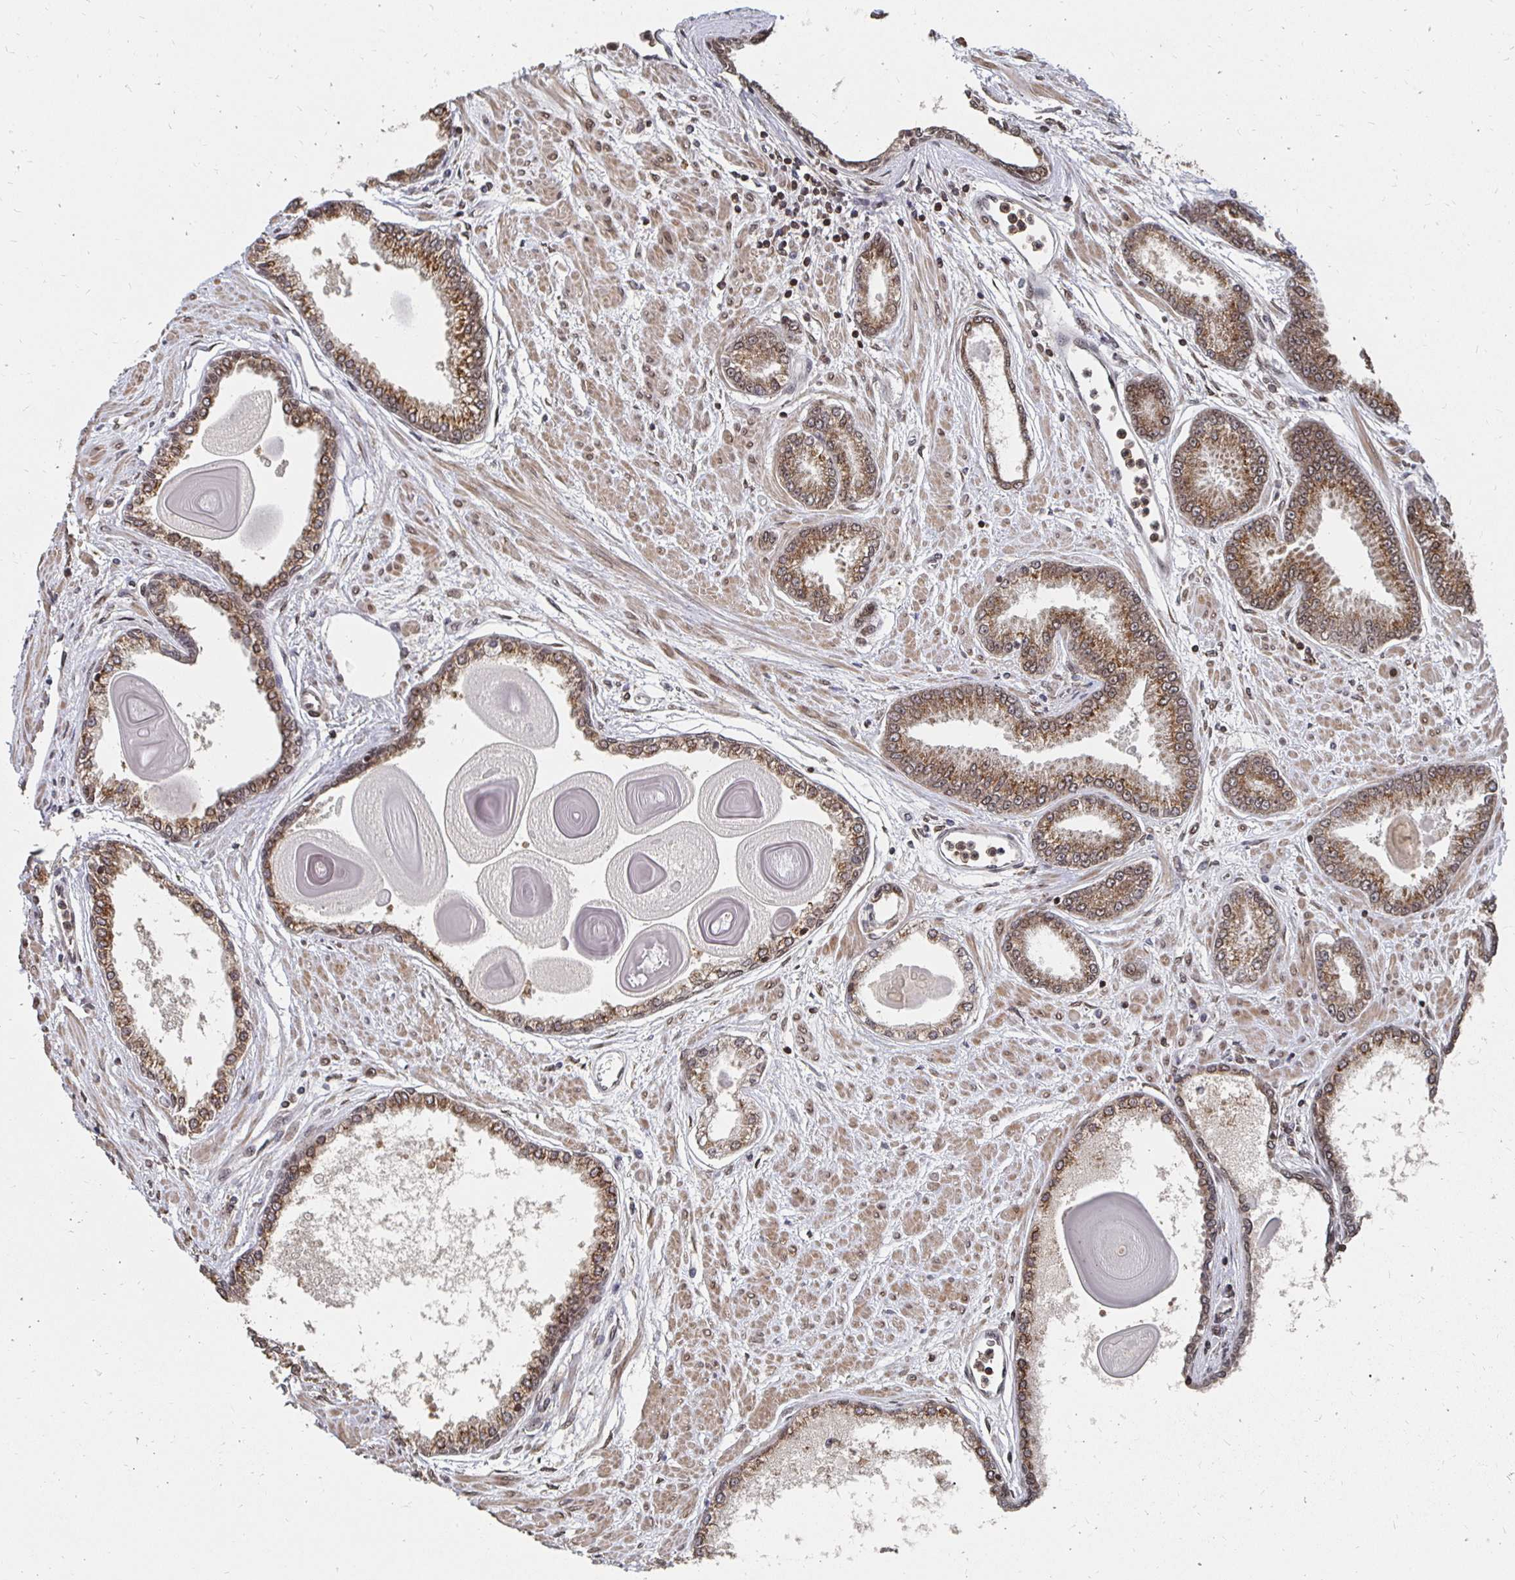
{"staining": {"intensity": "moderate", "quantity": ">75%", "location": "cytoplasmic/membranous,nuclear"}, "tissue": "prostate cancer", "cell_type": "Tumor cells", "image_type": "cancer", "snomed": [{"axis": "morphology", "description": "Adenocarcinoma, Low grade"}, {"axis": "topography", "description": "Prostate"}], "caption": "Immunohistochemical staining of human adenocarcinoma (low-grade) (prostate) demonstrates medium levels of moderate cytoplasmic/membranous and nuclear staining in about >75% of tumor cells. (Stains: DAB in brown, nuclei in blue, Microscopy: brightfield microscopy at high magnification).", "gene": "GTF3C6", "patient": {"sex": "male", "age": 67}}